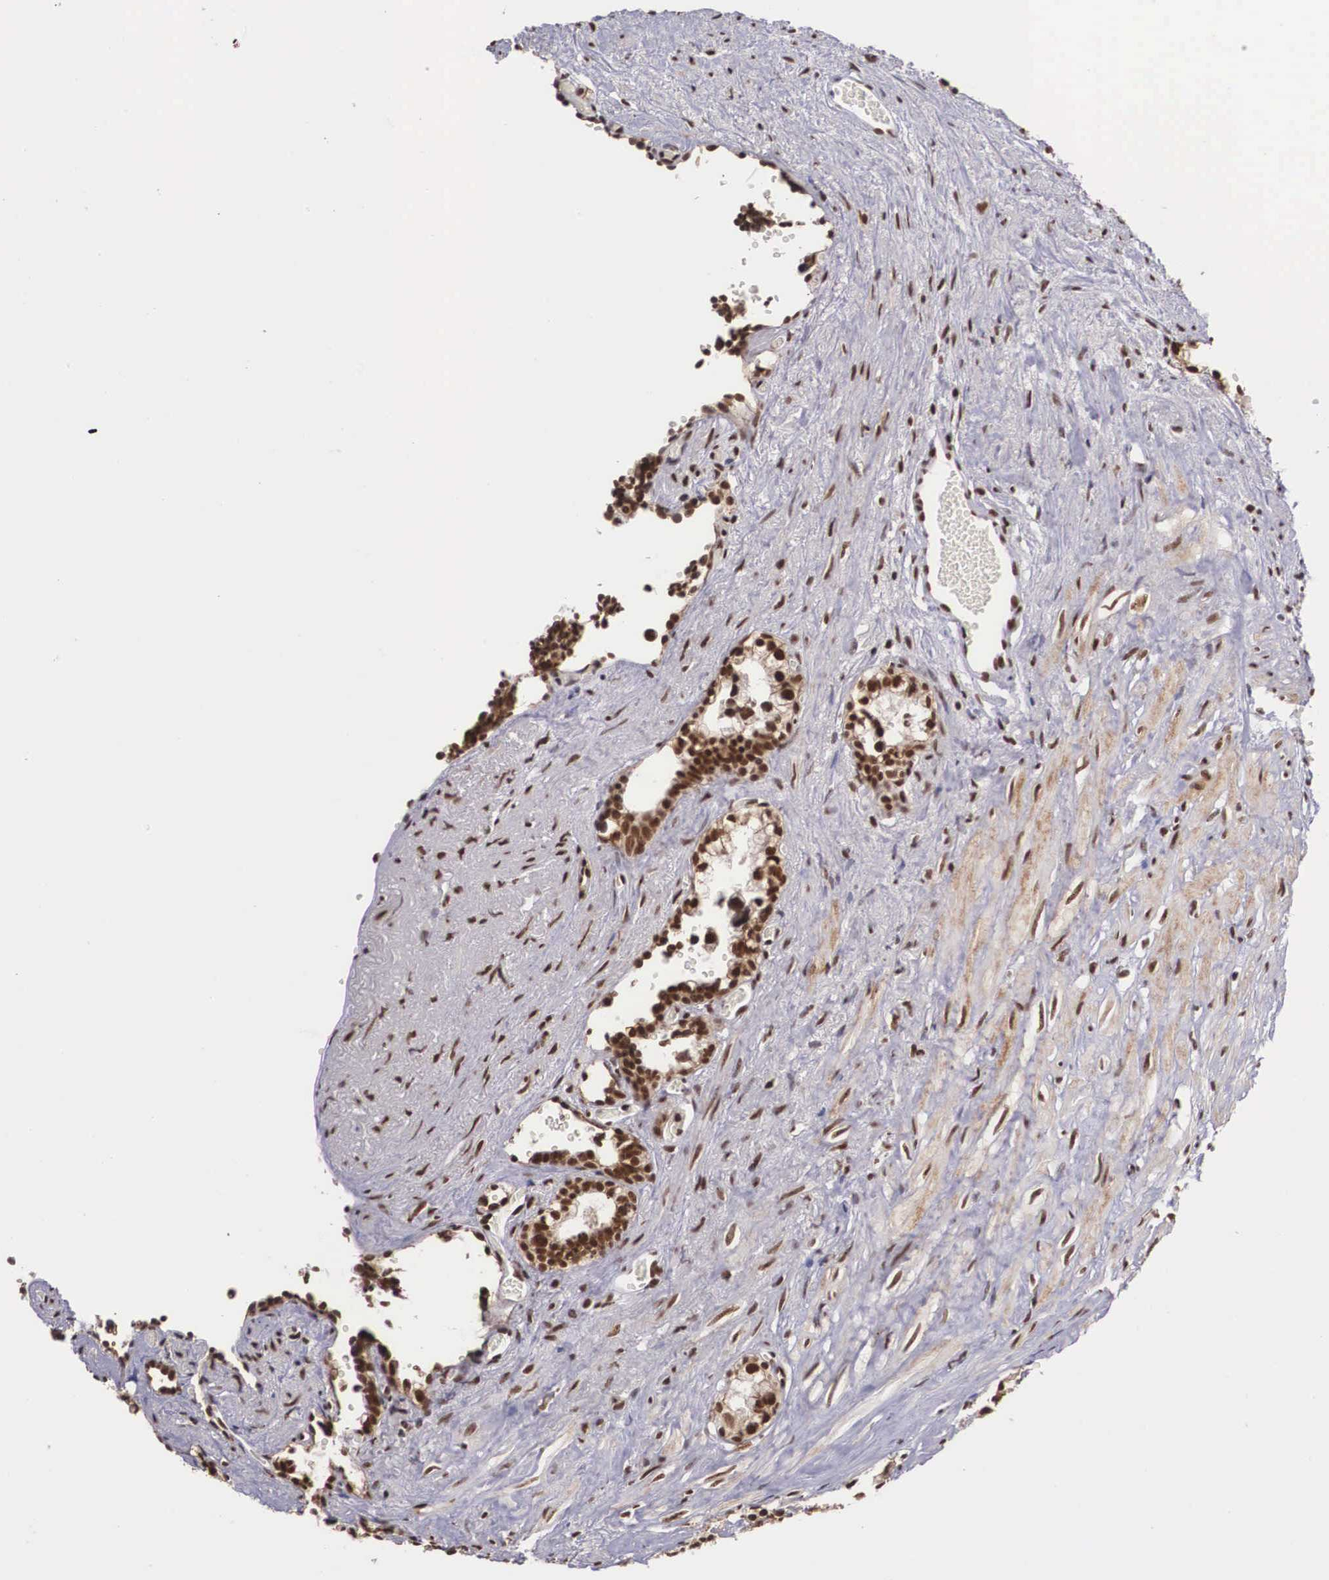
{"staining": {"intensity": "moderate", "quantity": ">75%", "location": "cytoplasmic/membranous,nuclear"}, "tissue": "seminal vesicle", "cell_type": "Glandular cells", "image_type": "normal", "snomed": [{"axis": "morphology", "description": "Normal tissue, NOS"}, {"axis": "topography", "description": "Seminal veicle"}], "caption": "A histopathology image of human seminal vesicle stained for a protein exhibits moderate cytoplasmic/membranous,nuclear brown staining in glandular cells.", "gene": "POLR2F", "patient": {"sex": "male", "age": 60}}